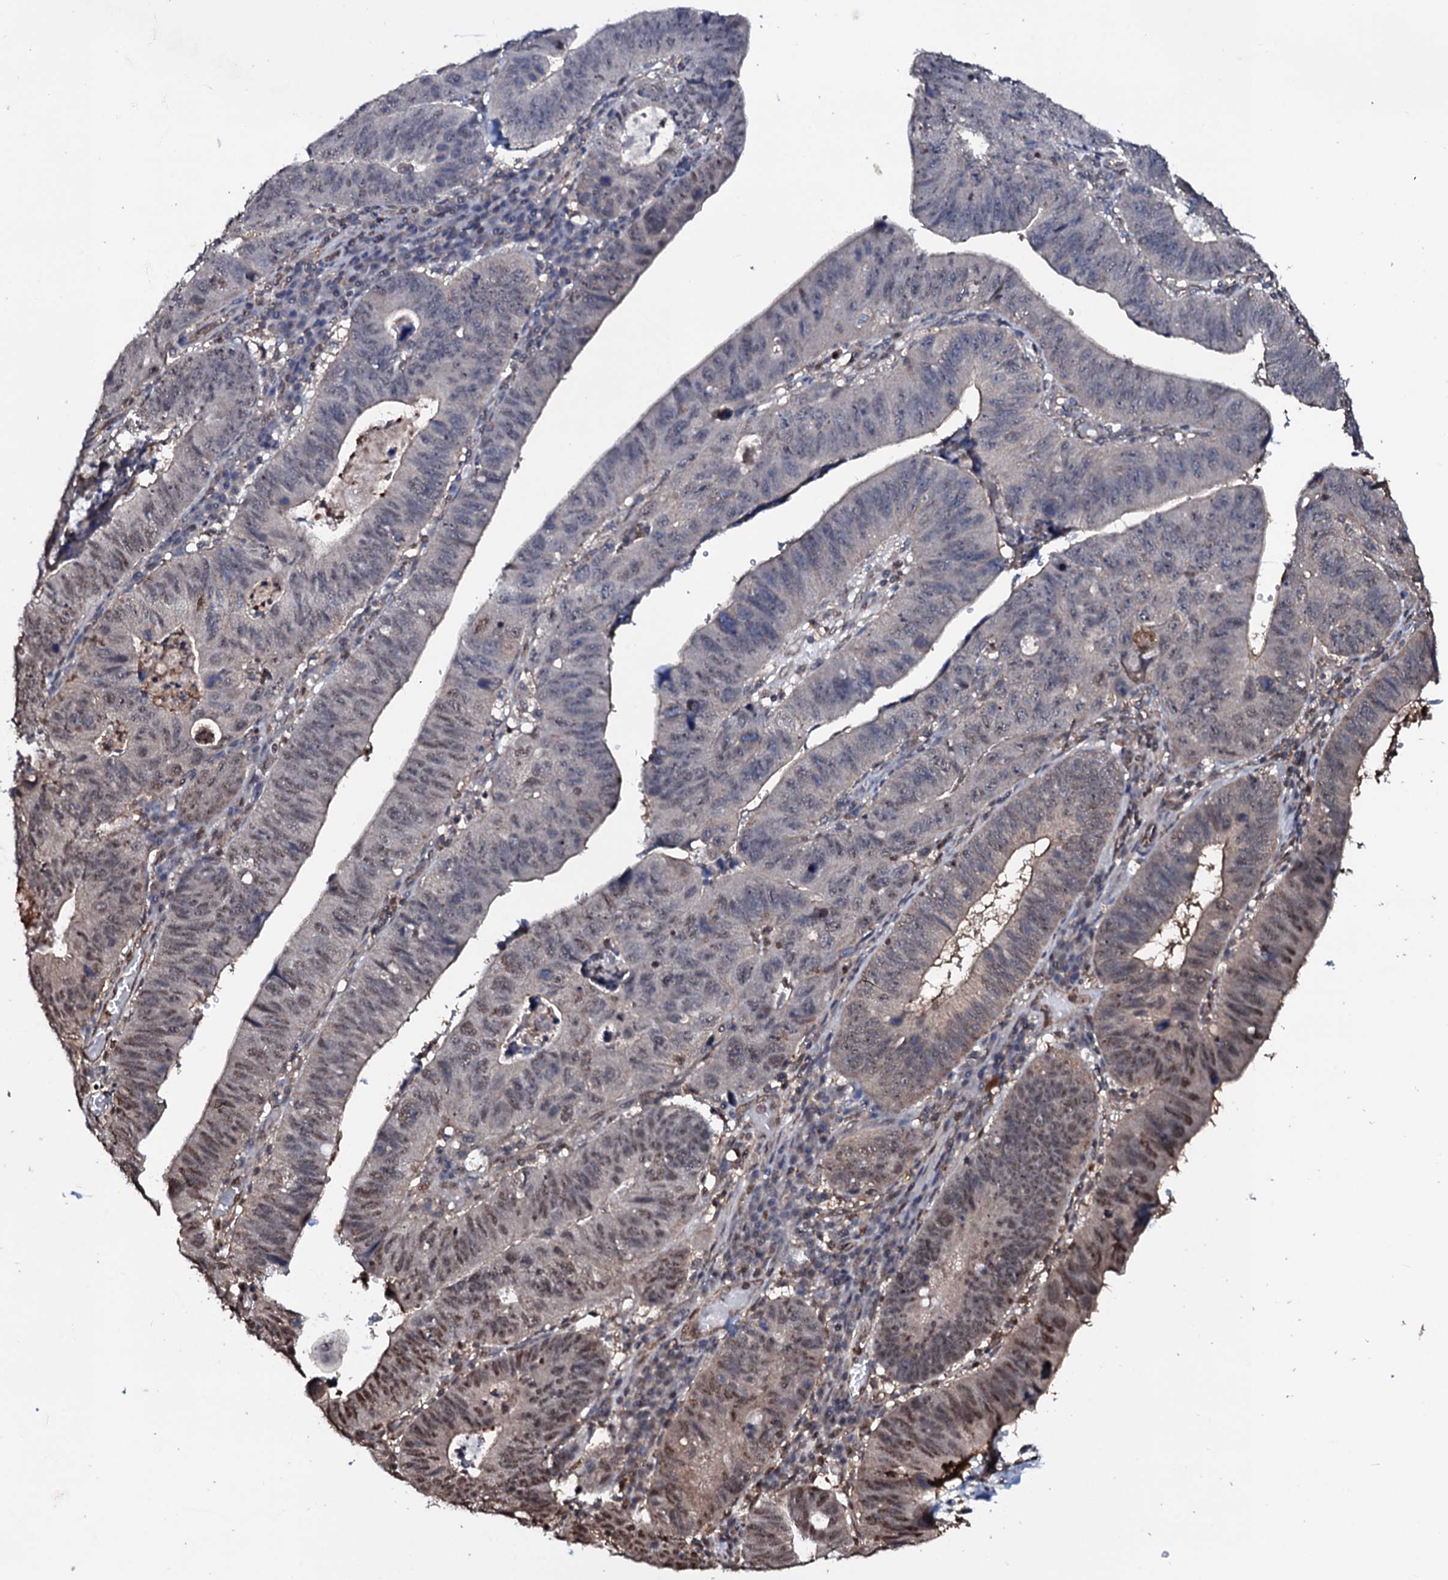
{"staining": {"intensity": "moderate", "quantity": "<25%", "location": "nuclear"}, "tissue": "stomach cancer", "cell_type": "Tumor cells", "image_type": "cancer", "snomed": [{"axis": "morphology", "description": "Adenocarcinoma, NOS"}, {"axis": "topography", "description": "Stomach"}], "caption": "Stomach cancer (adenocarcinoma) stained with IHC displays moderate nuclear positivity in about <25% of tumor cells.", "gene": "COG6", "patient": {"sex": "male", "age": 59}}